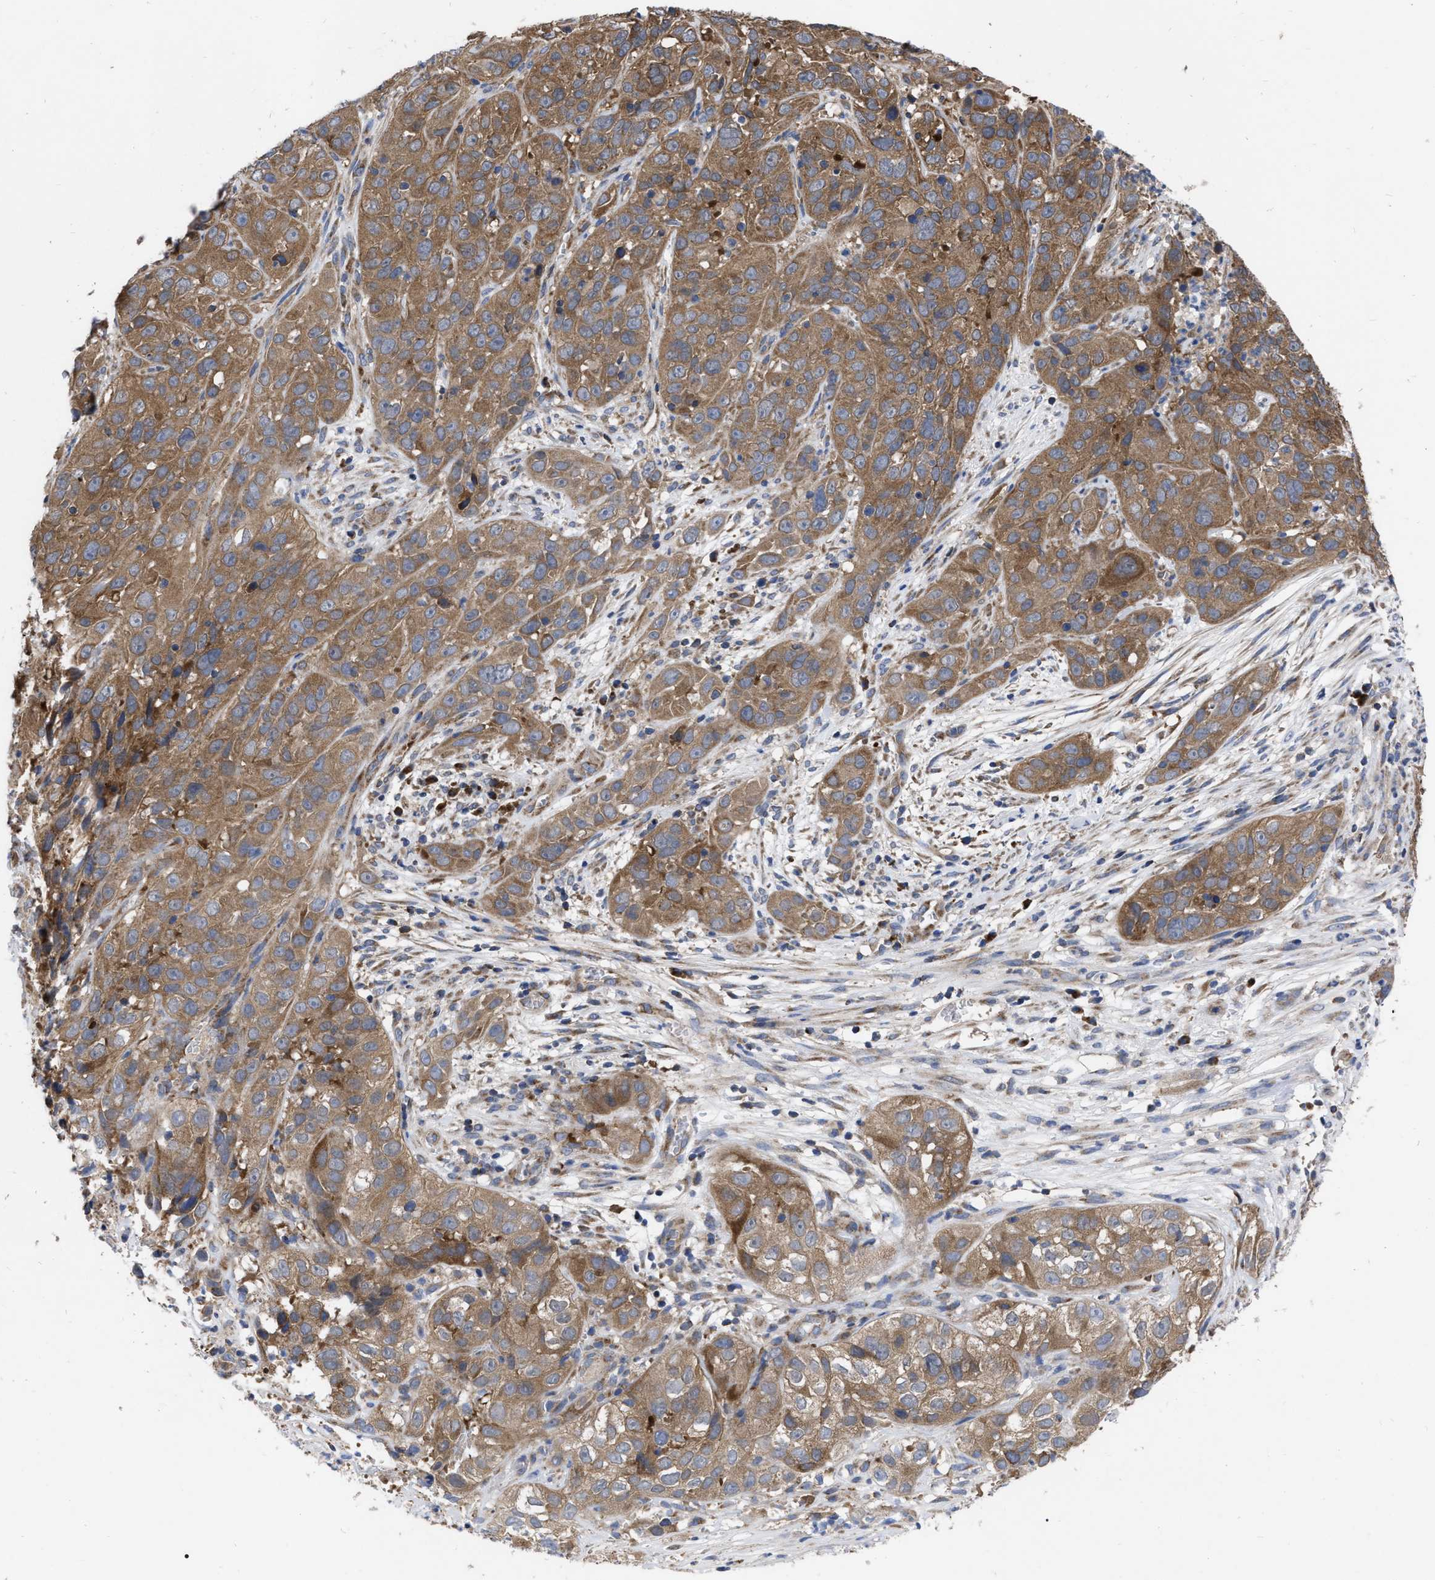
{"staining": {"intensity": "moderate", "quantity": ">75%", "location": "cytoplasmic/membranous"}, "tissue": "cervical cancer", "cell_type": "Tumor cells", "image_type": "cancer", "snomed": [{"axis": "morphology", "description": "Squamous cell carcinoma, NOS"}, {"axis": "topography", "description": "Cervix"}], "caption": "Approximately >75% of tumor cells in human squamous cell carcinoma (cervical) reveal moderate cytoplasmic/membranous protein expression as visualized by brown immunohistochemical staining.", "gene": "CDKN2C", "patient": {"sex": "female", "age": 32}}